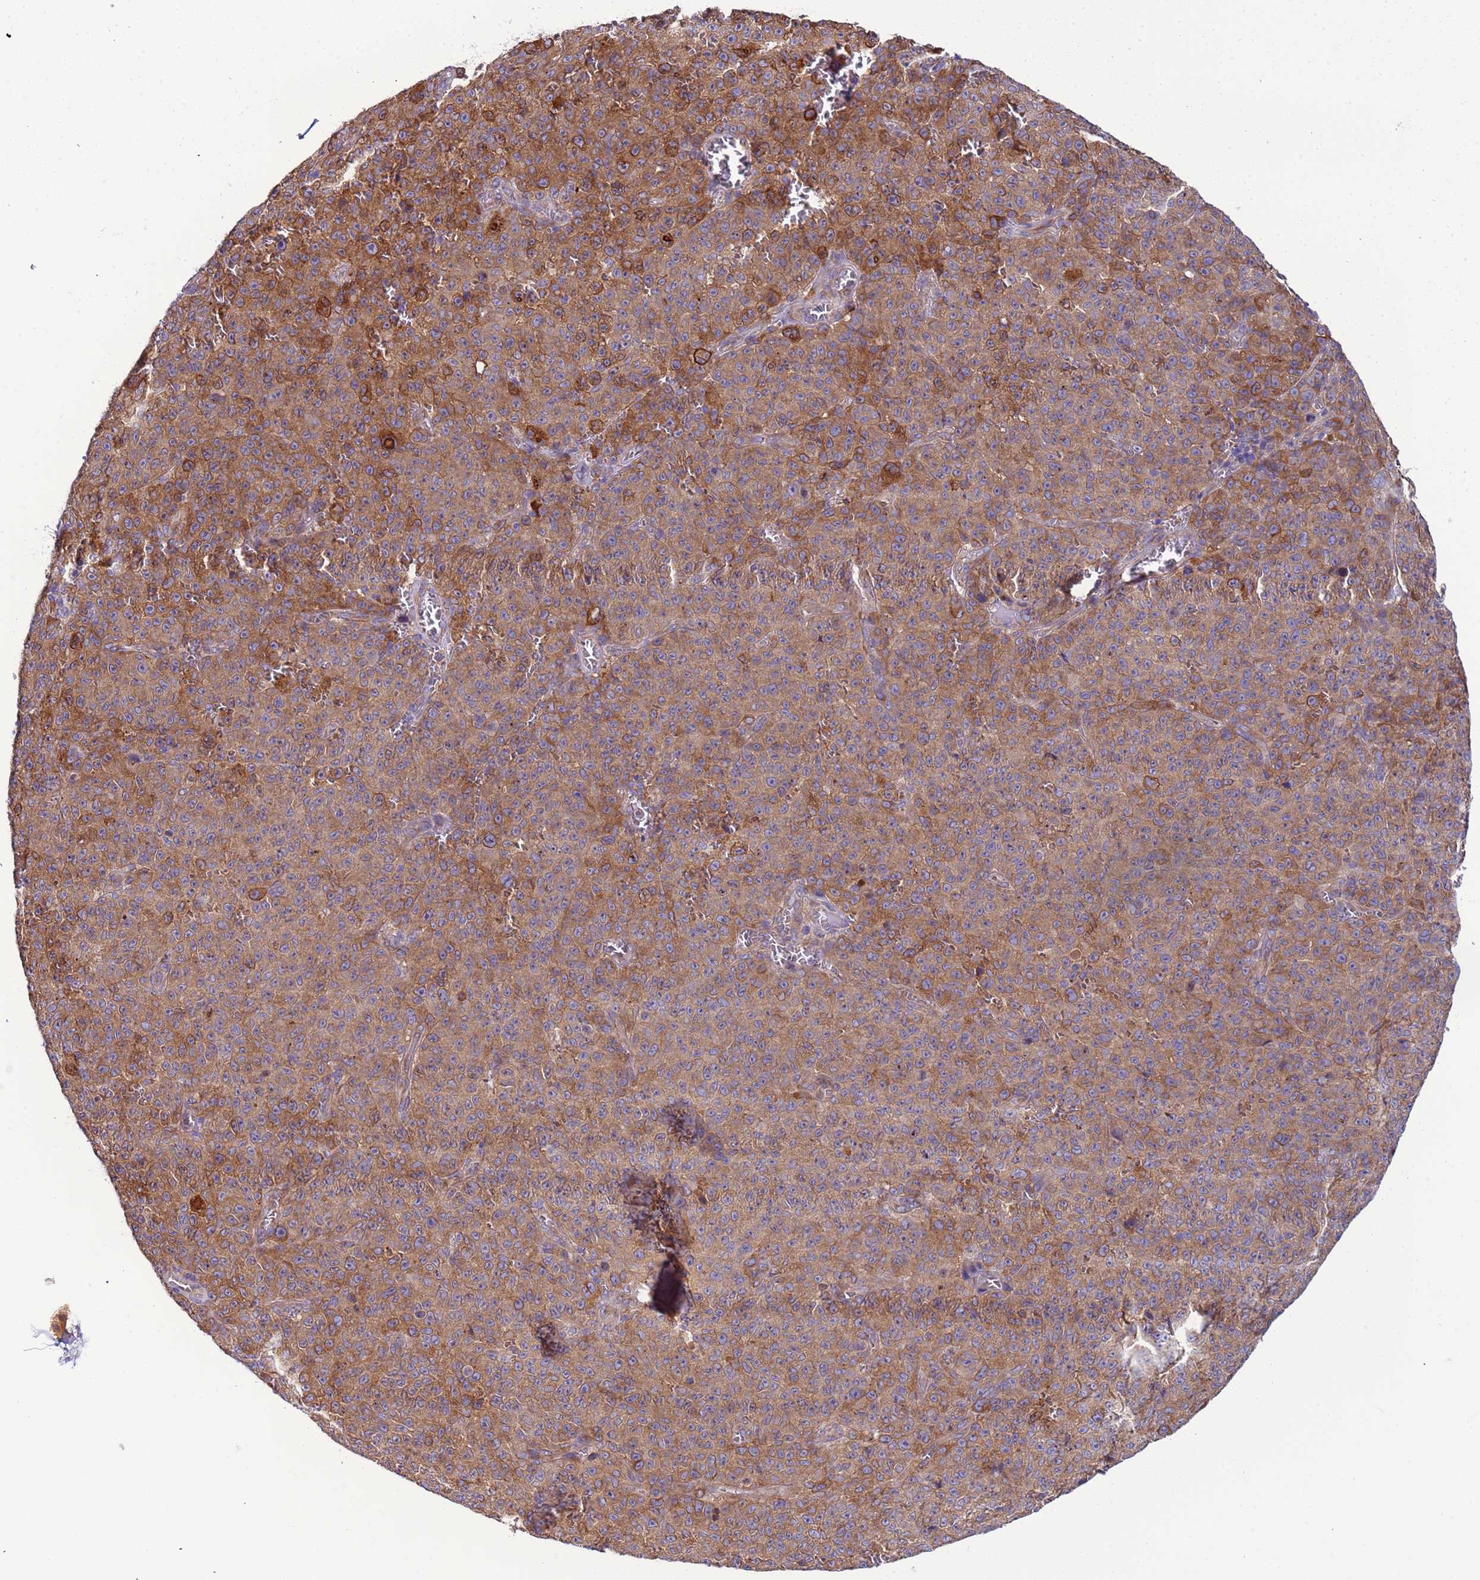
{"staining": {"intensity": "strong", "quantity": "25%-75%", "location": "cytoplasmic/membranous"}, "tissue": "melanoma", "cell_type": "Tumor cells", "image_type": "cancer", "snomed": [{"axis": "morphology", "description": "Malignant melanoma, NOS"}, {"axis": "topography", "description": "Skin"}], "caption": "A high-resolution image shows immunohistochemistry staining of melanoma, which reveals strong cytoplasmic/membranous positivity in about 25%-75% of tumor cells.", "gene": "PAQR7", "patient": {"sex": "female", "age": 82}}